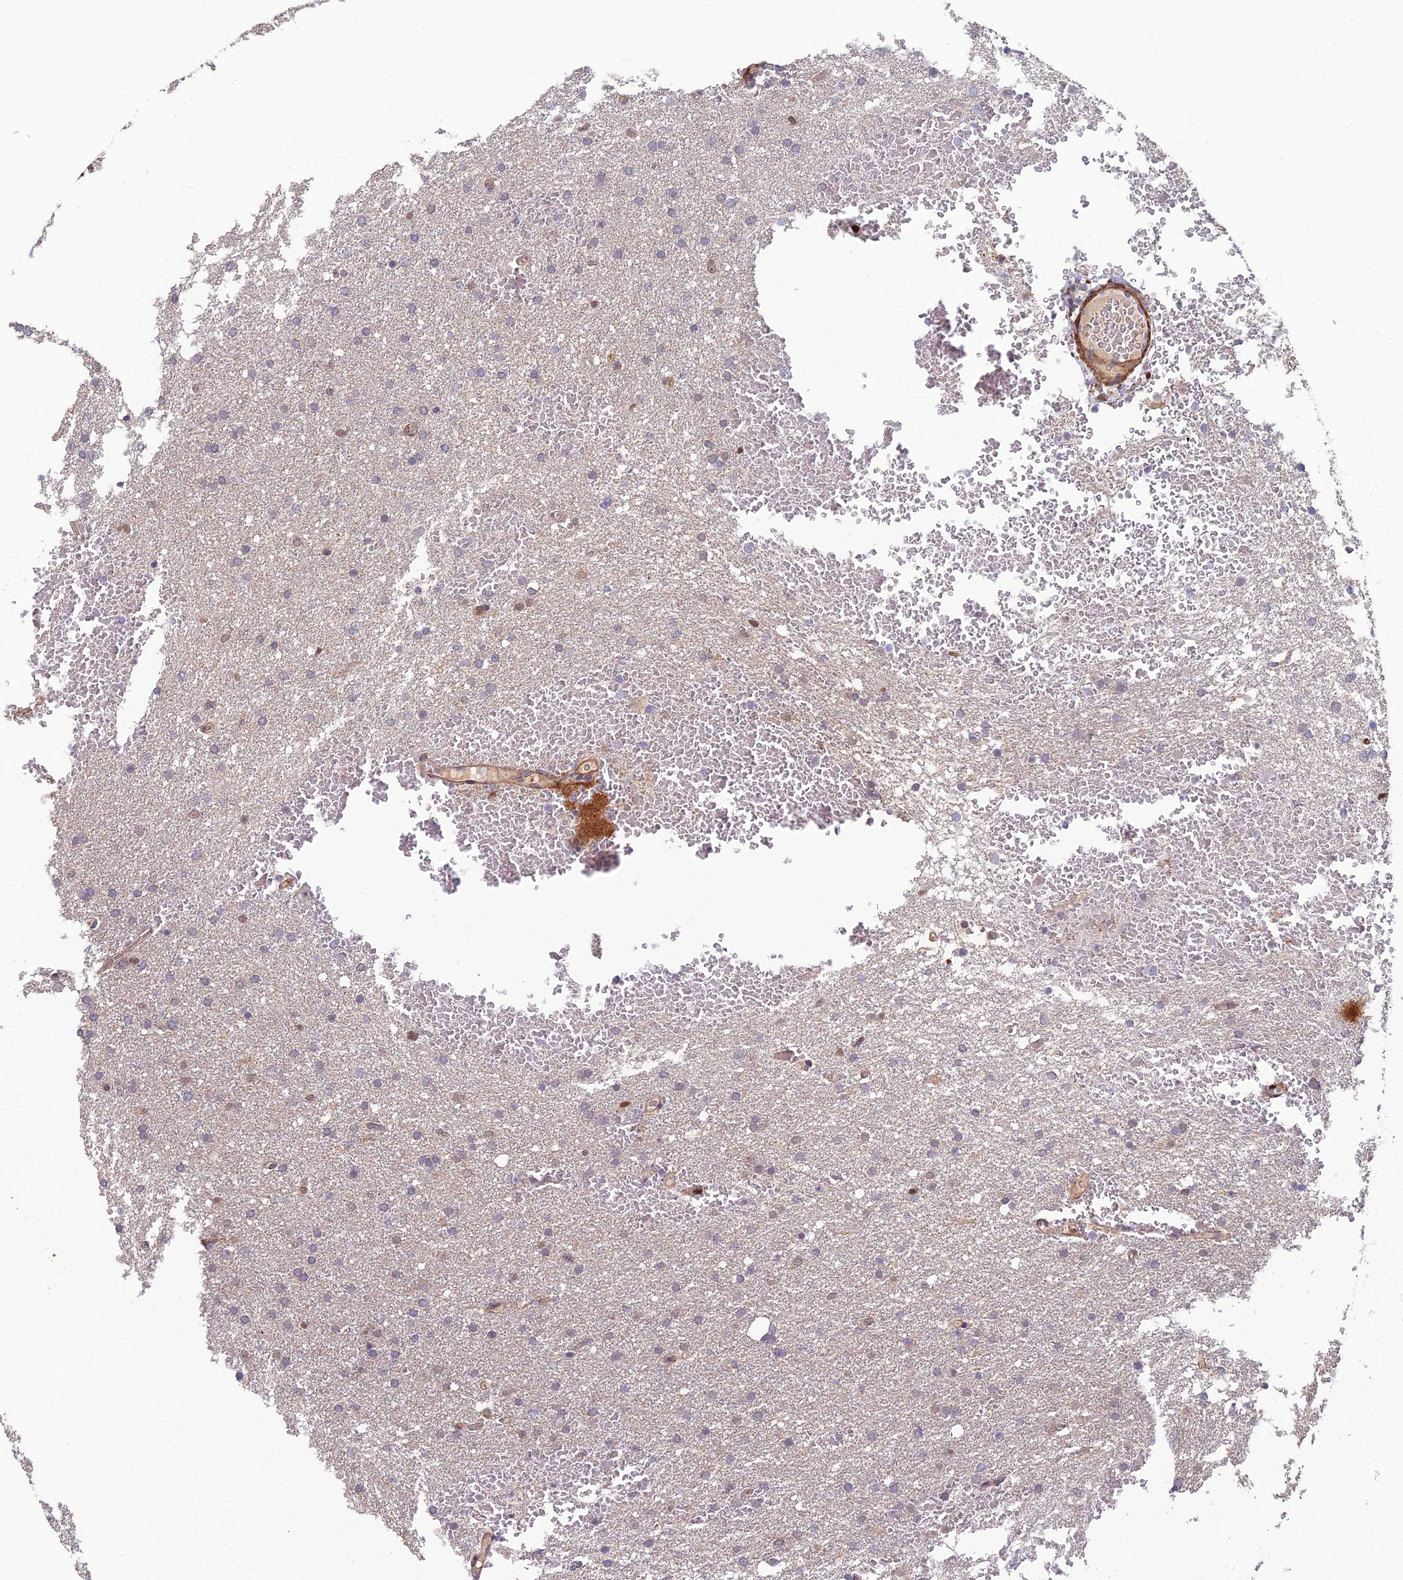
{"staining": {"intensity": "moderate", "quantity": "<25%", "location": "nuclear"}, "tissue": "glioma", "cell_type": "Tumor cells", "image_type": "cancer", "snomed": [{"axis": "morphology", "description": "Glioma, malignant, High grade"}, {"axis": "topography", "description": "Cerebral cortex"}], "caption": "Glioma was stained to show a protein in brown. There is low levels of moderate nuclear positivity in approximately <25% of tumor cells.", "gene": "CCDC183", "patient": {"sex": "female", "age": 36}}